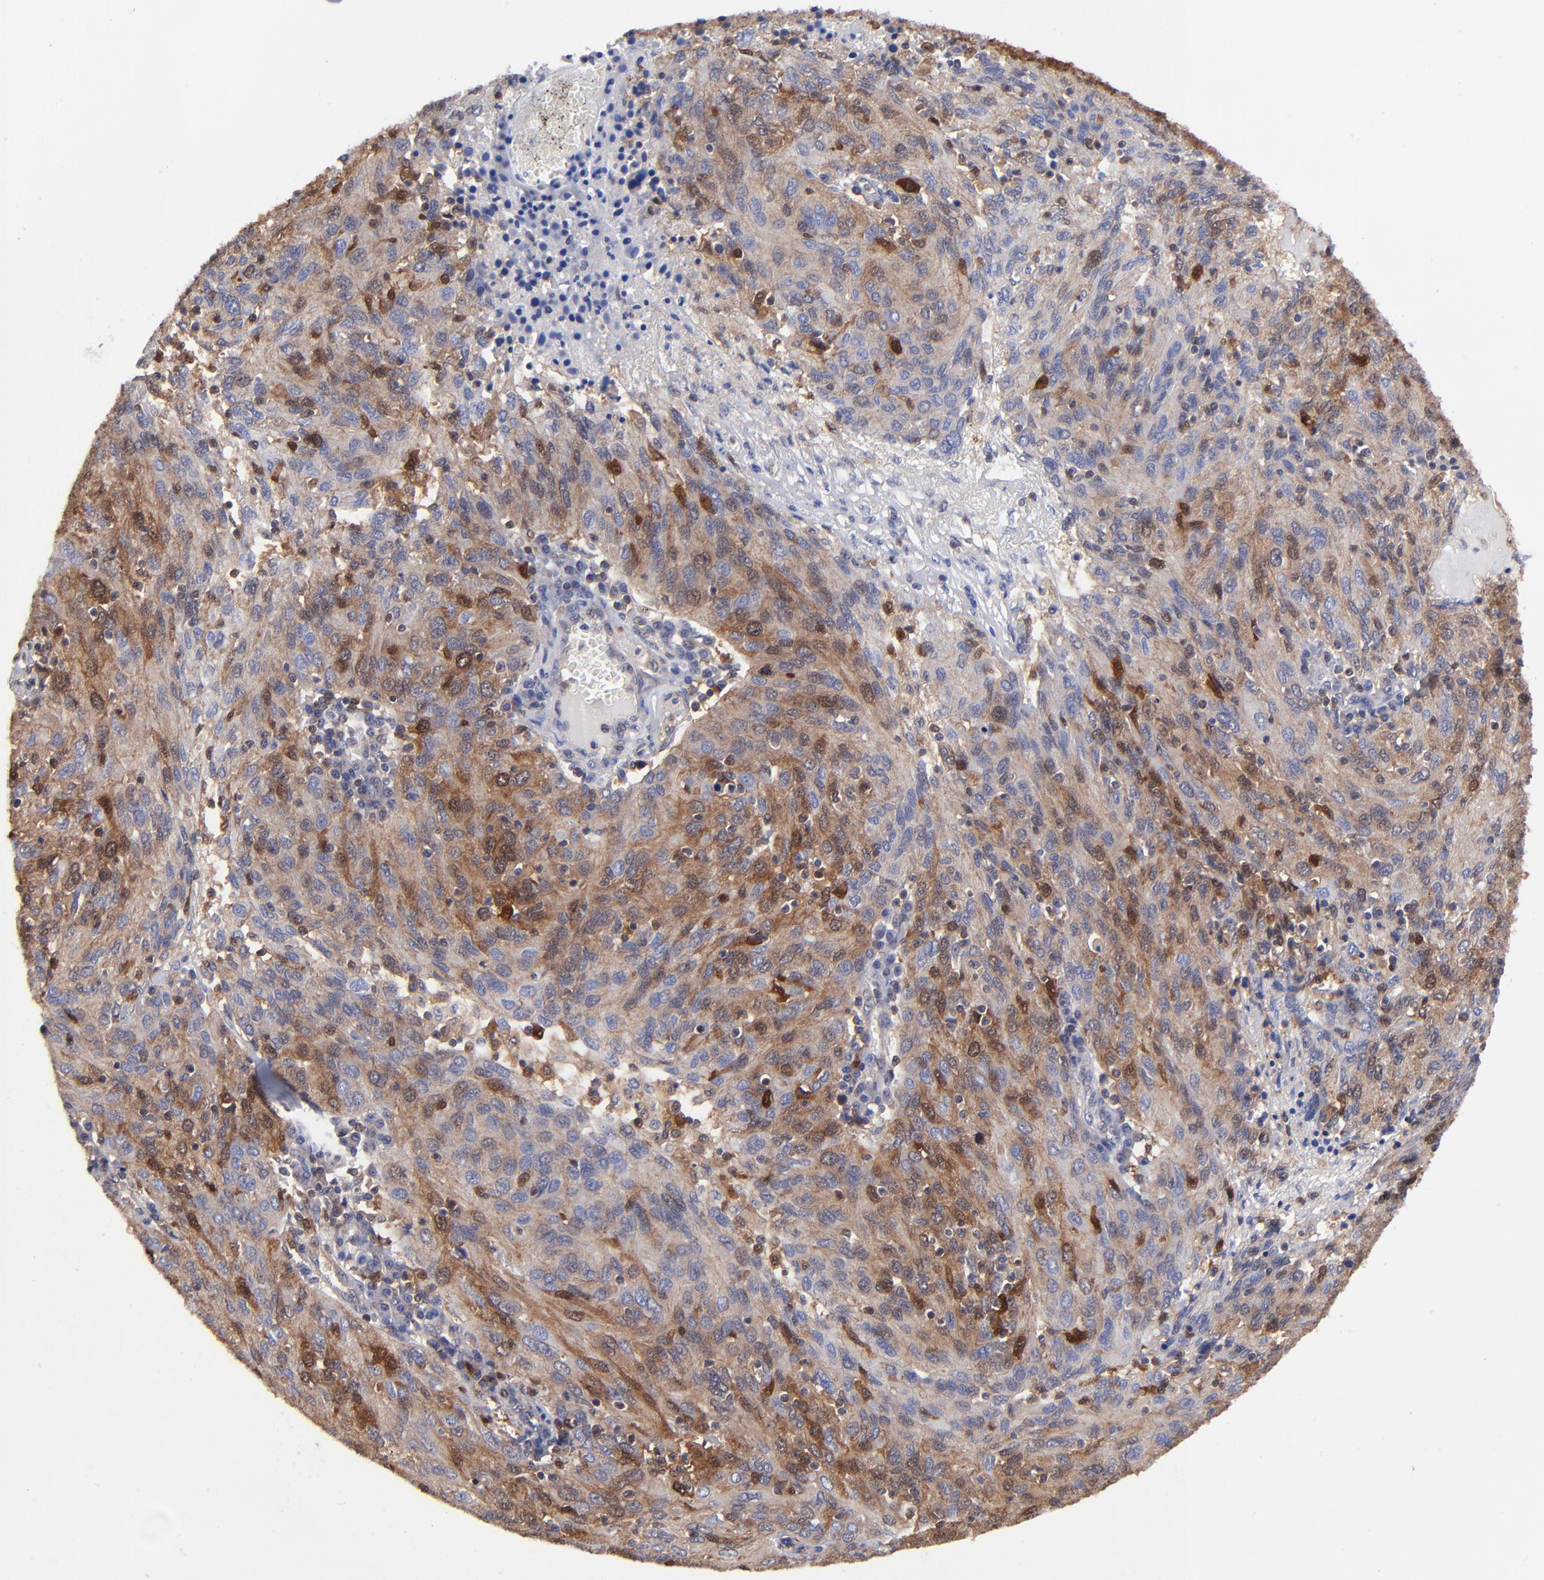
{"staining": {"intensity": "moderate", "quantity": ">75%", "location": "cytoplasmic/membranous,nuclear"}, "tissue": "ovarian cancer", "cell_type": "Tumor cells", "image_type": "cancer", "snomed": [{"axis": "morphology", "description": "Carcinoma, endometroid"}, {"axis": "topography", "description": "Ovary"}], "caption": "Moderate cytoplasmic/membranous and nuclear staining for a protein is identified in about >75% of tumor cells of endometroid carcinoma (ovarian) using IHC.", "gene": "DCTPP1", "patient": {"sex": "female", "age": 50}}